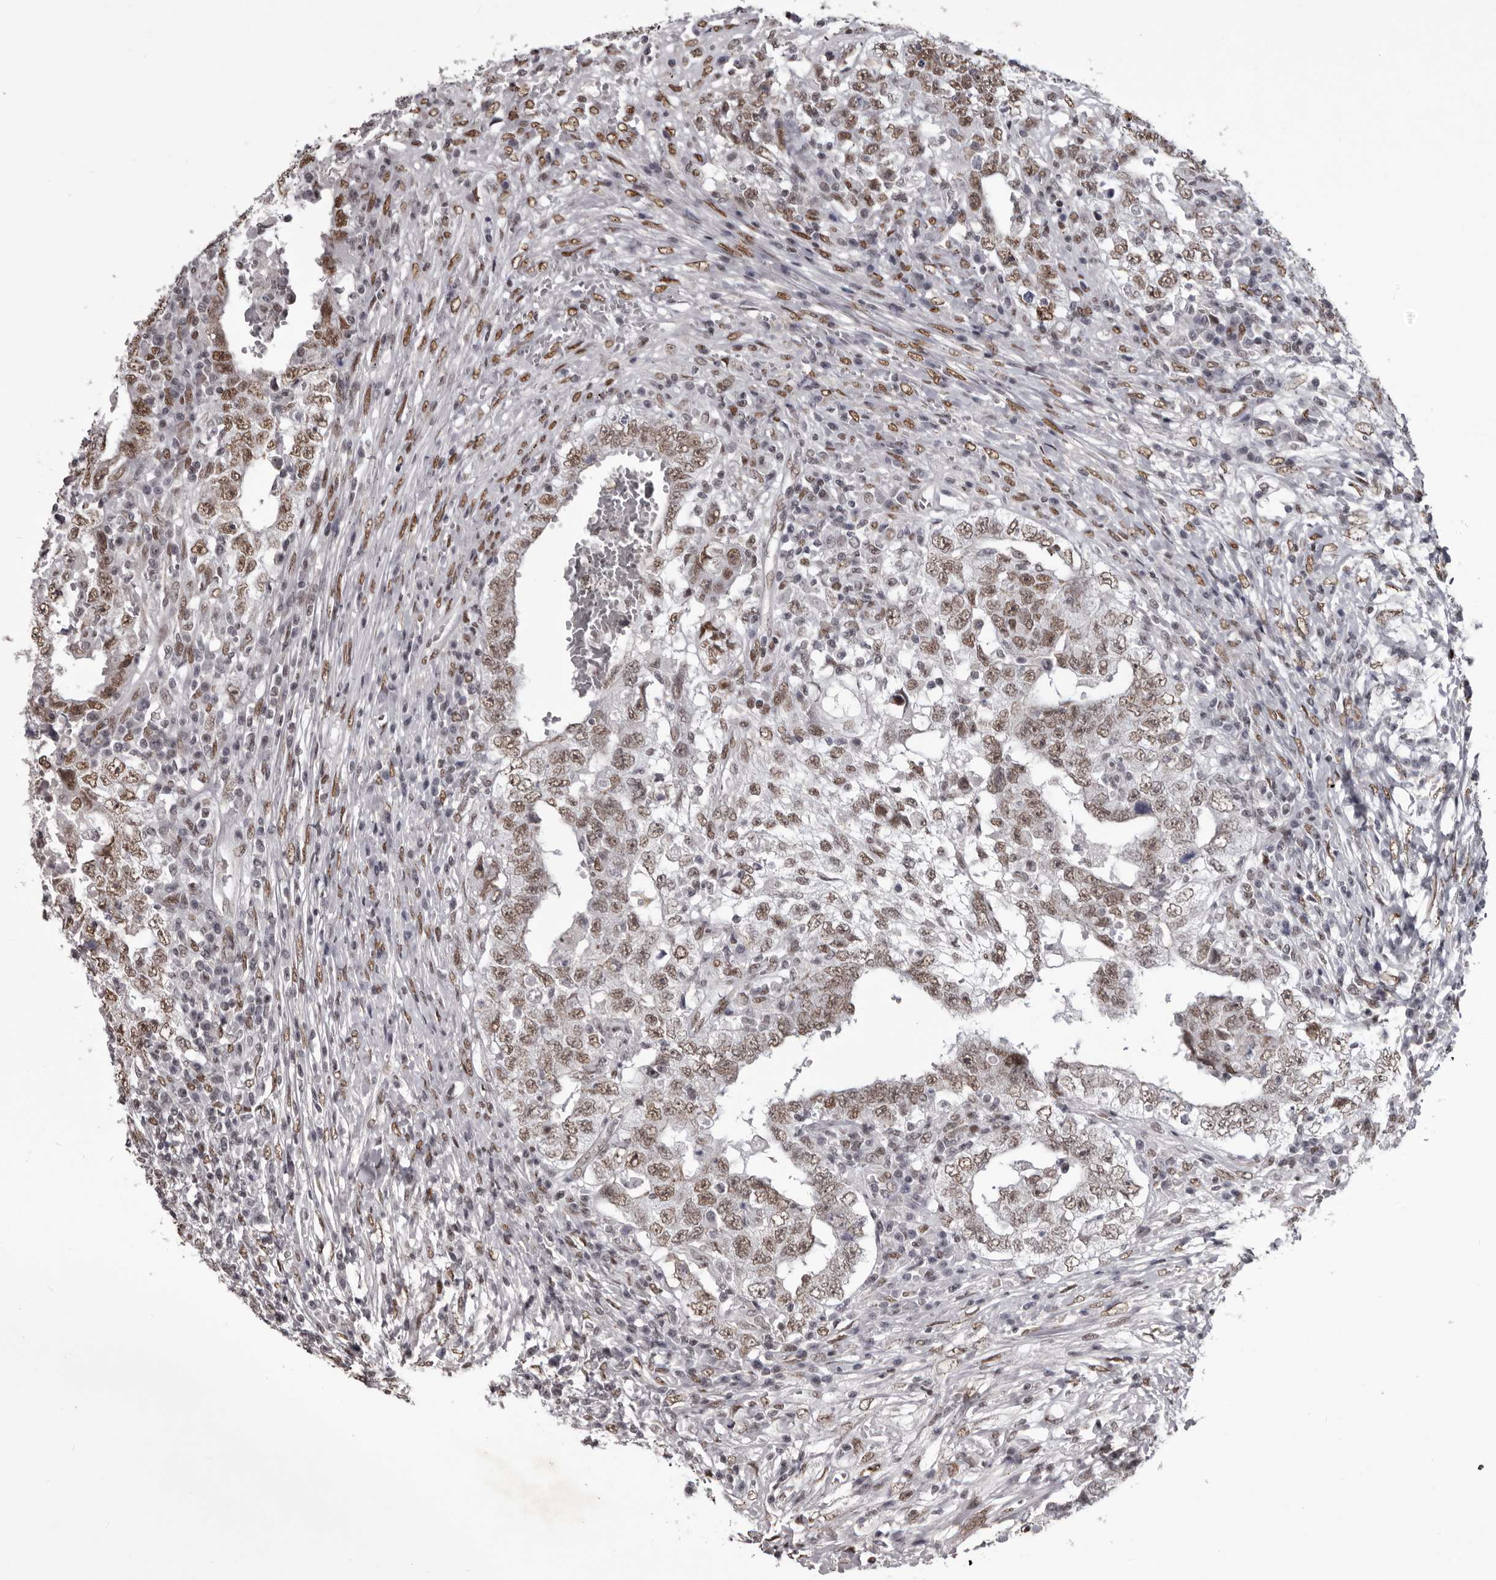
{"staining": {"intensity": "moderate", "quantity": ">75%", "location": "nuclear"}, "tissue": "testis cancer", "cell_type": "Tumor cells", "image_type": "cancer", "snomed": [{"axis": "morphology", "description": "Carcinoma, Embryonal, NOS"}, {"axis": "topography", "description": "Testis"}], "caption": "A brown stain highlights moderate nuclear expression of a protein in human testis cancer tumor cells.", "gene": "NUMA1", "patient": {"sex": "male", "age": 26}}